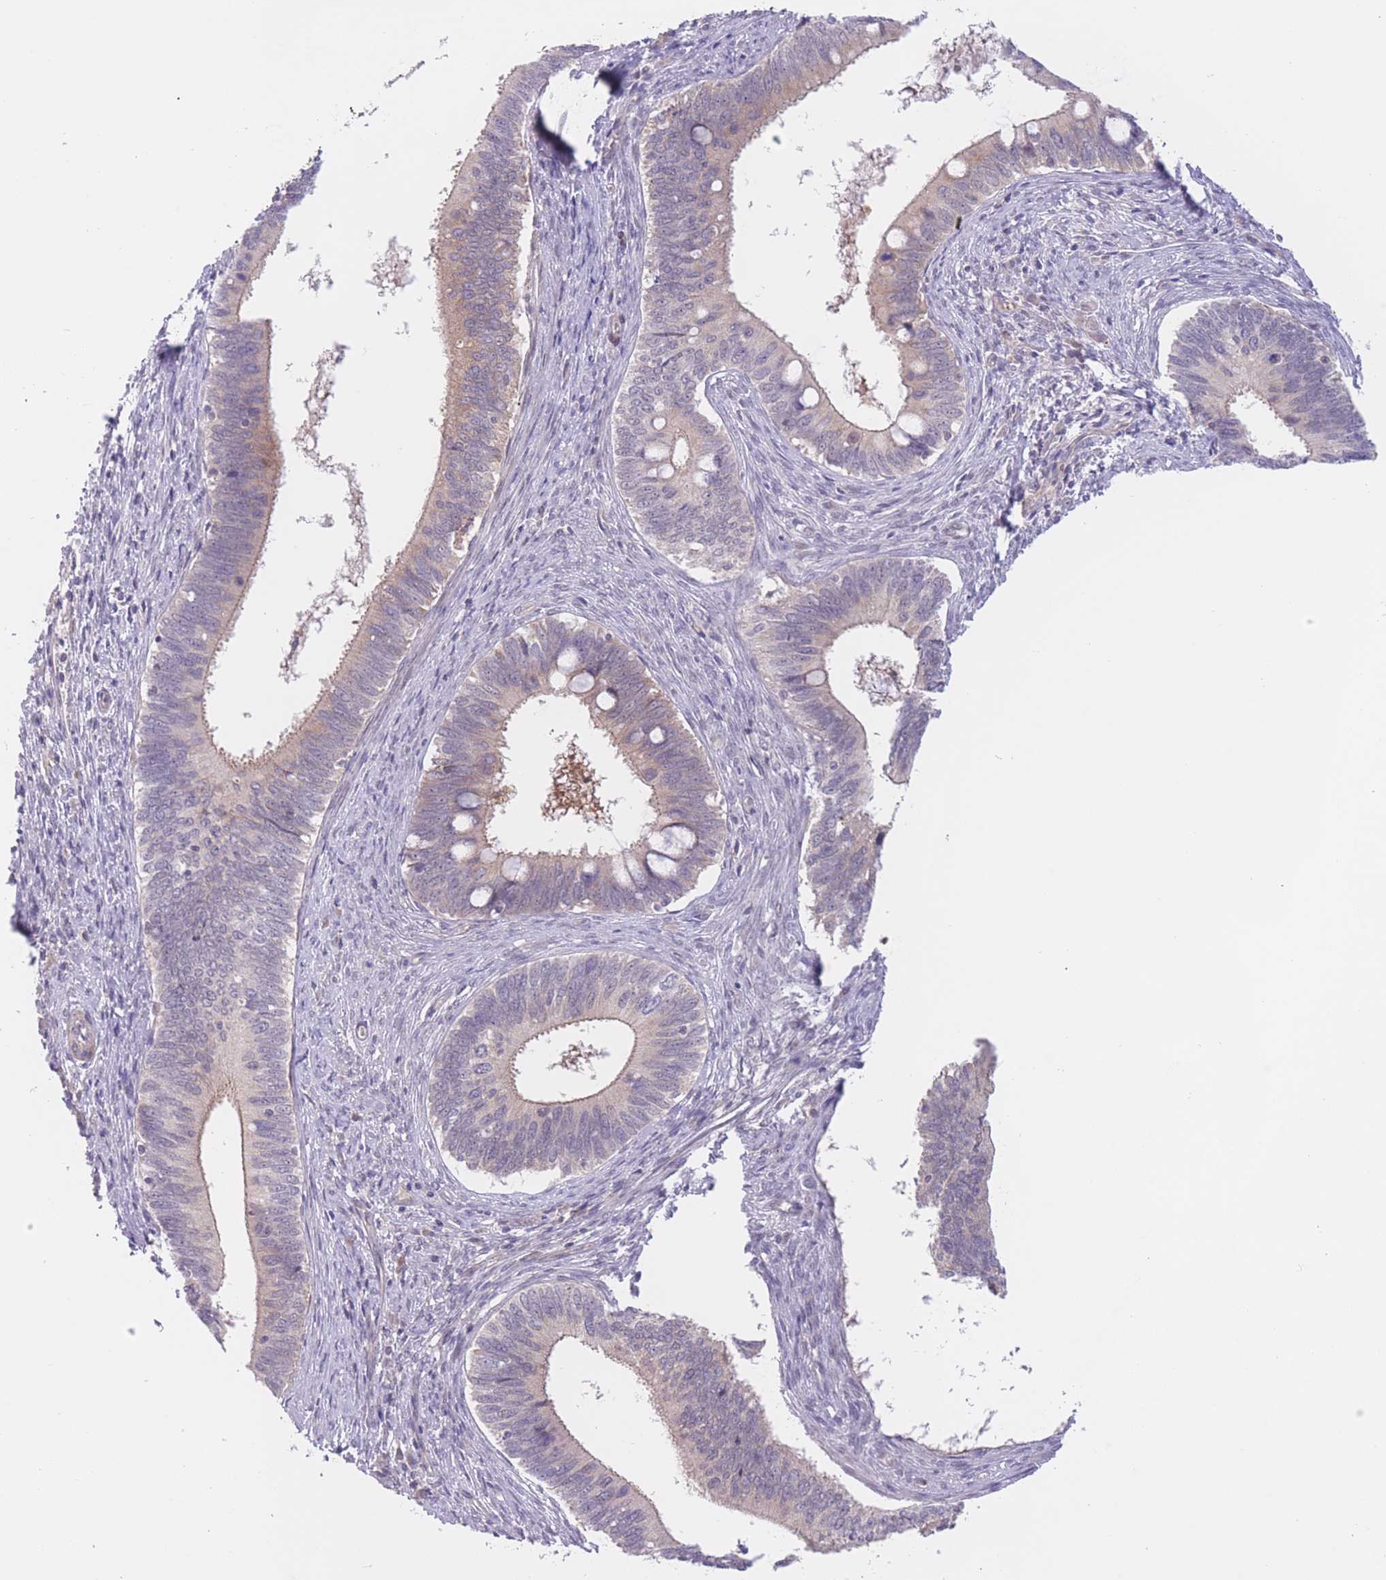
{"staining": {"intensity": "weak", "quantity": "25%-75%", "location": "cytoplasmic/membranous"}, "tissue": "cervical cancer", "cell_type": "Tumor cells", "image_type": "cancer", "snomed": [{"axis": "morphology", "description": "Adenocarcinoma, NOS"}, {"axis": "topography", "description": "Cervix"}], "caption": "Adenocarcinoma (cervical) tissue demonstrates weak cytoplasmic/membranous positivity in approximately 25%-75% of tumor cells", "gene": "FUT5", "patient": {"sex": "female", "age": 42}}